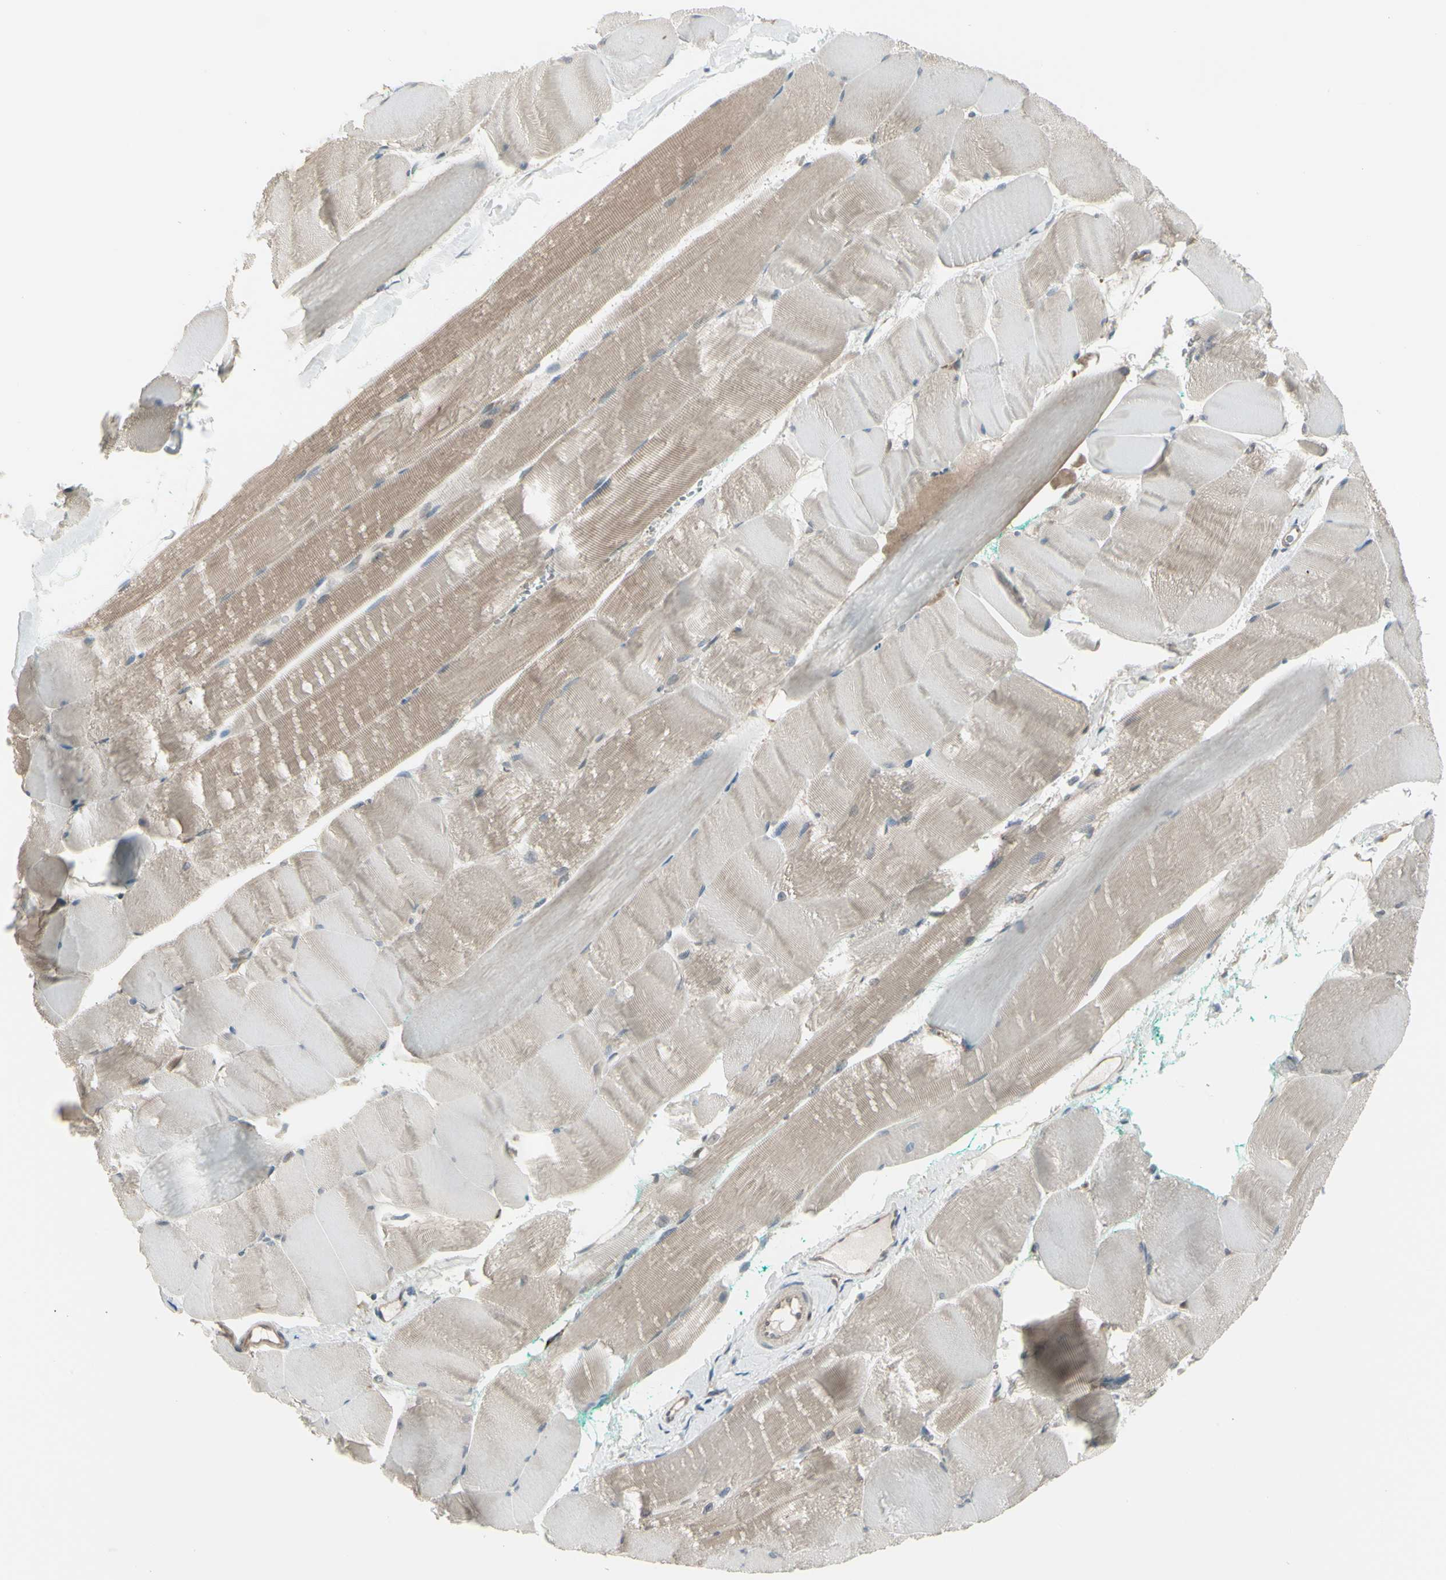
{"staining": {"intensity": "weak", "quantity": "25%-75%", "location": "cytoplasmic/membranous"}, "tissue": "skeletal muscle", "cell_type": "Myocytes", "image_type": "normal", "snomed": [{"axis": "morphology", "description": "Normal tissue, NOS"}, {"axis": "morphology", "description": "Squamous cell carcinoma, NOS"}, {"axis": "topography", "description": "Skeletal muscle"}], "caption": "Myocytes reveal low levels of weak cytoplasmic/membranous positivity in approximately 25%-75% of cells in normal human skeletal muscle. (DAB (3,3'-diaminobenzidine) = brown stain, brightfield microscopy at high magnification).", "gene": "NAXD", "patient": {"sex": "male", "age": 51}}